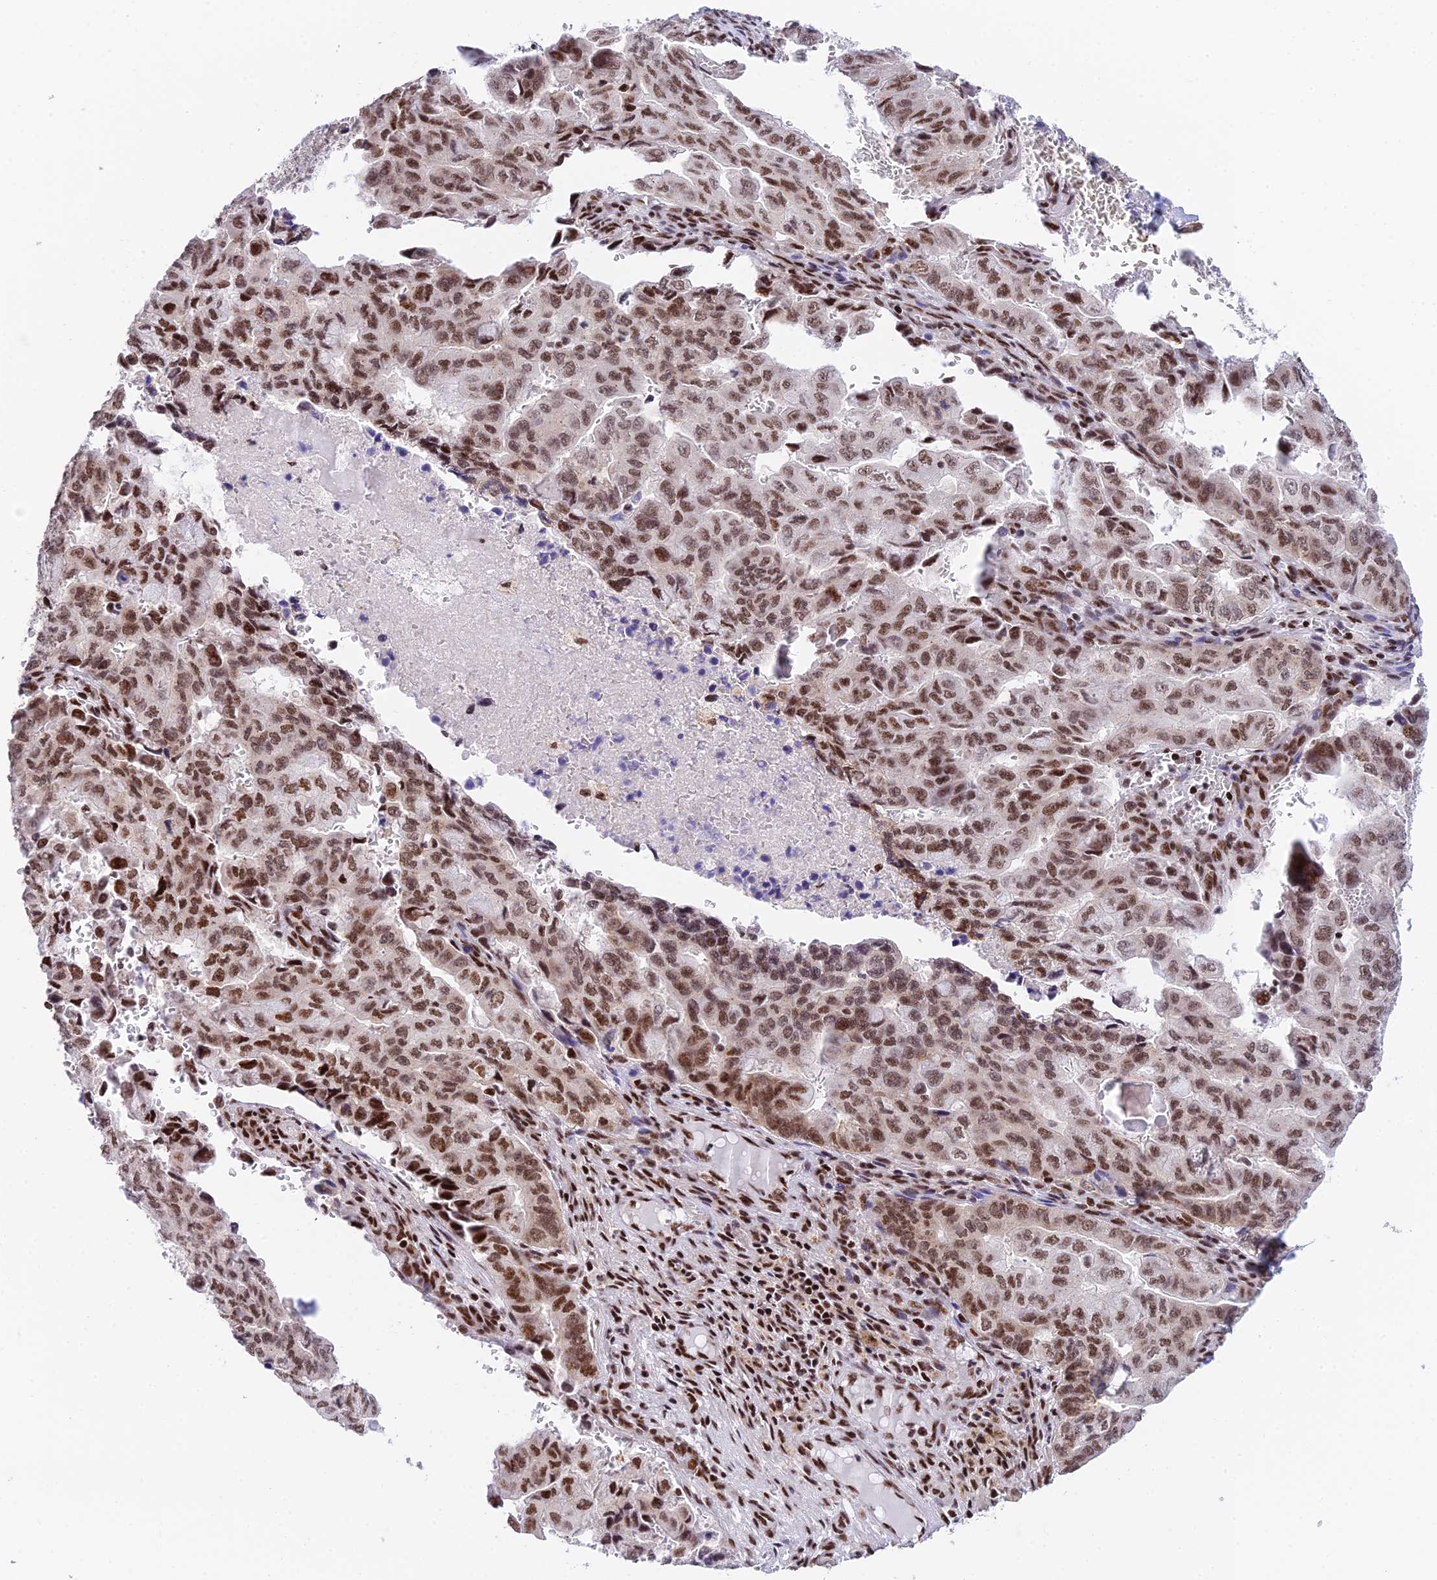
{"staining": {"intensity": "strong", "quantity": ">75%", "location": "nuclear"}, "tissue": "pancreatic cancer", "cell_type": "Tumor cells", "image_type": "cancer", "snomed": [{"axis": "morphology", "description": "Adenocarcinoma, NOS"}, {"axis": "topography", "description": "Pancreas"}], "caption": "Brown immunohistochemical staining in human pancreatic adenocarcinoma exhibits strong nuclear expression in approximately >75% of tumor cells.", "gene": "USP22", "patient": {"sex": "male", "age": 51}}